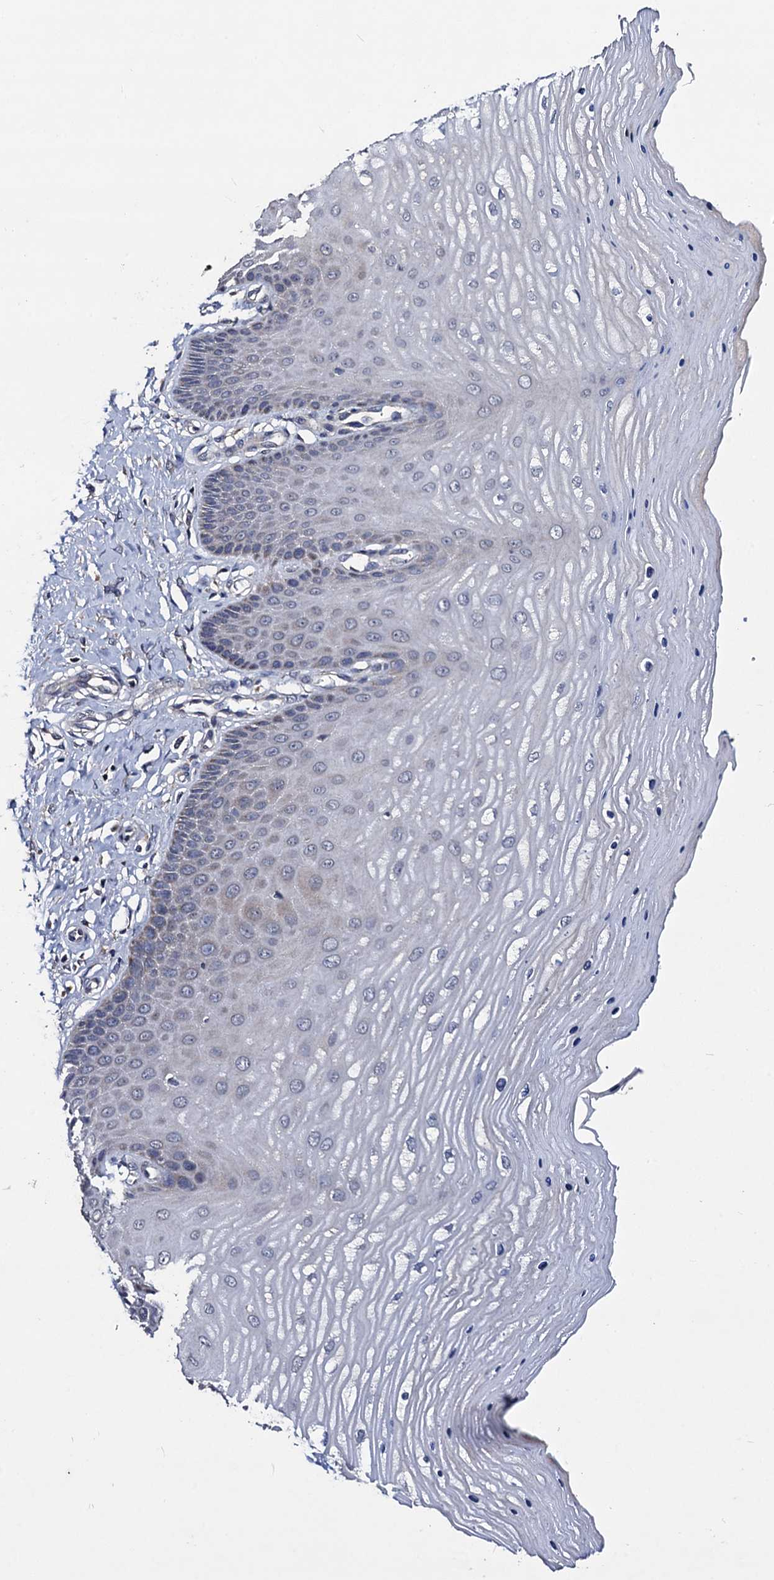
{"staining": {"intensity": "weak", "quantity": "<25%", "location": "cytoplasmic/membranous"}, "tissue": "cervix", "cell_type": "Squamous epithelial cells", "image_type": "normal", "snomed": [{"axis": "morphology", "description": "Normal tissue, NOS"}, {"axis": "topography", "description": "Cervix"}], "caption": "The histopathology image demonstrates no significant expression in squamous epithelial cells of cervix. Brightfield microscopy of immunohistochemistry (IHC) stained with DAB (3,3'-diaminobenzidine) (brown) and hematoxylin (blue), captured at high magnification.", "gene": "VPS37D", "patient": {"sex": "female", "age": 55}}